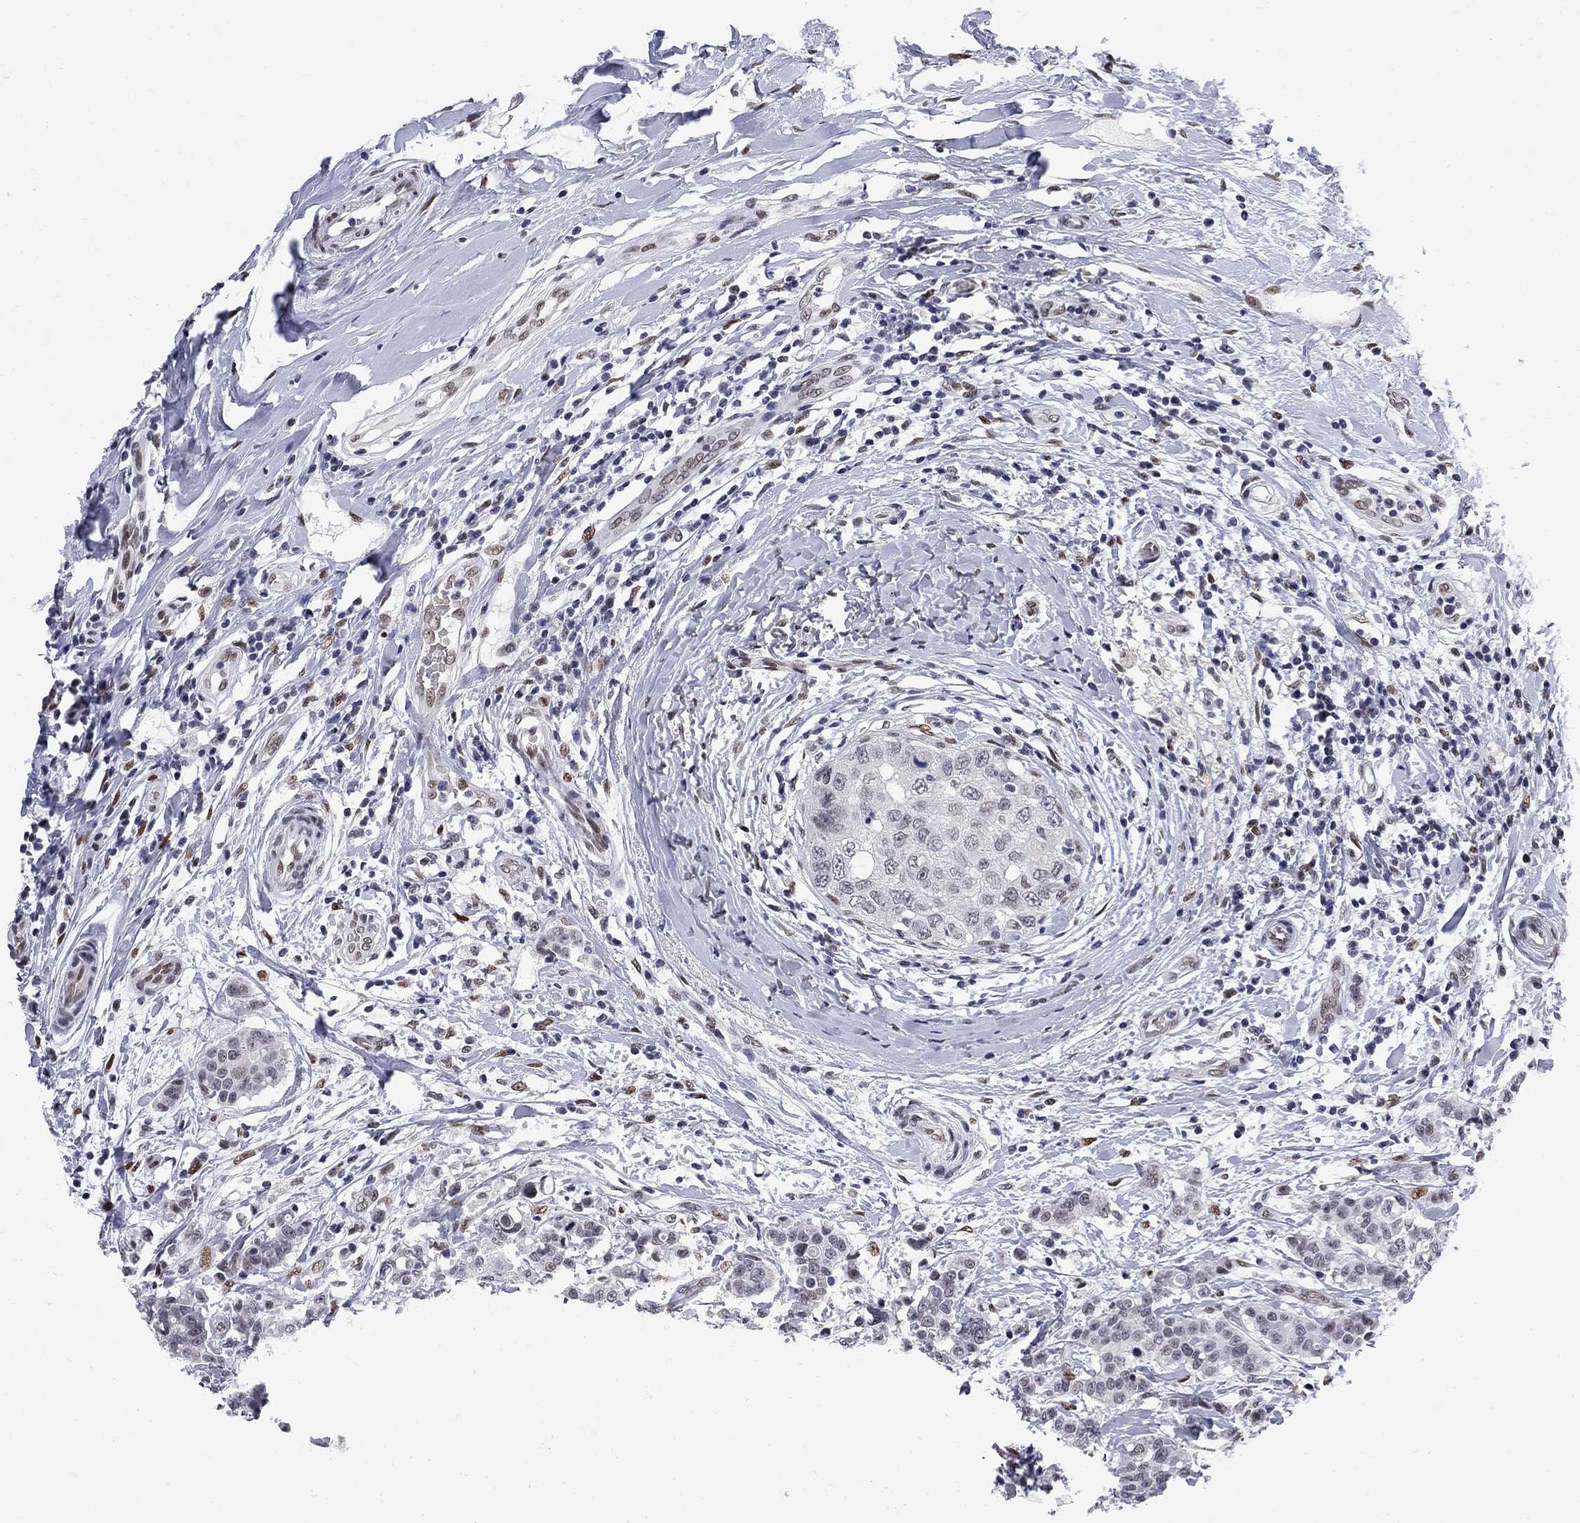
{"staining": {"intensity": "weak", "quantity": "<25%", "location": "nuclear"}, "tissue": "breast cancer", "cell_type": "Tumor cells", "image_type": "cancer", "snomed": [{"axis": "morphology", "description": "Duct carcinoma"}, {"axis": "topography", "description": "Breast"}], "caption": "The immunohistochemistry micrograph has no significant expression in tumor cells of breast cancer (infiltrating ductal carcinoma) tissue.", "gene": "ZBTB47", "patient": {"sex": "female", "age": 27}}